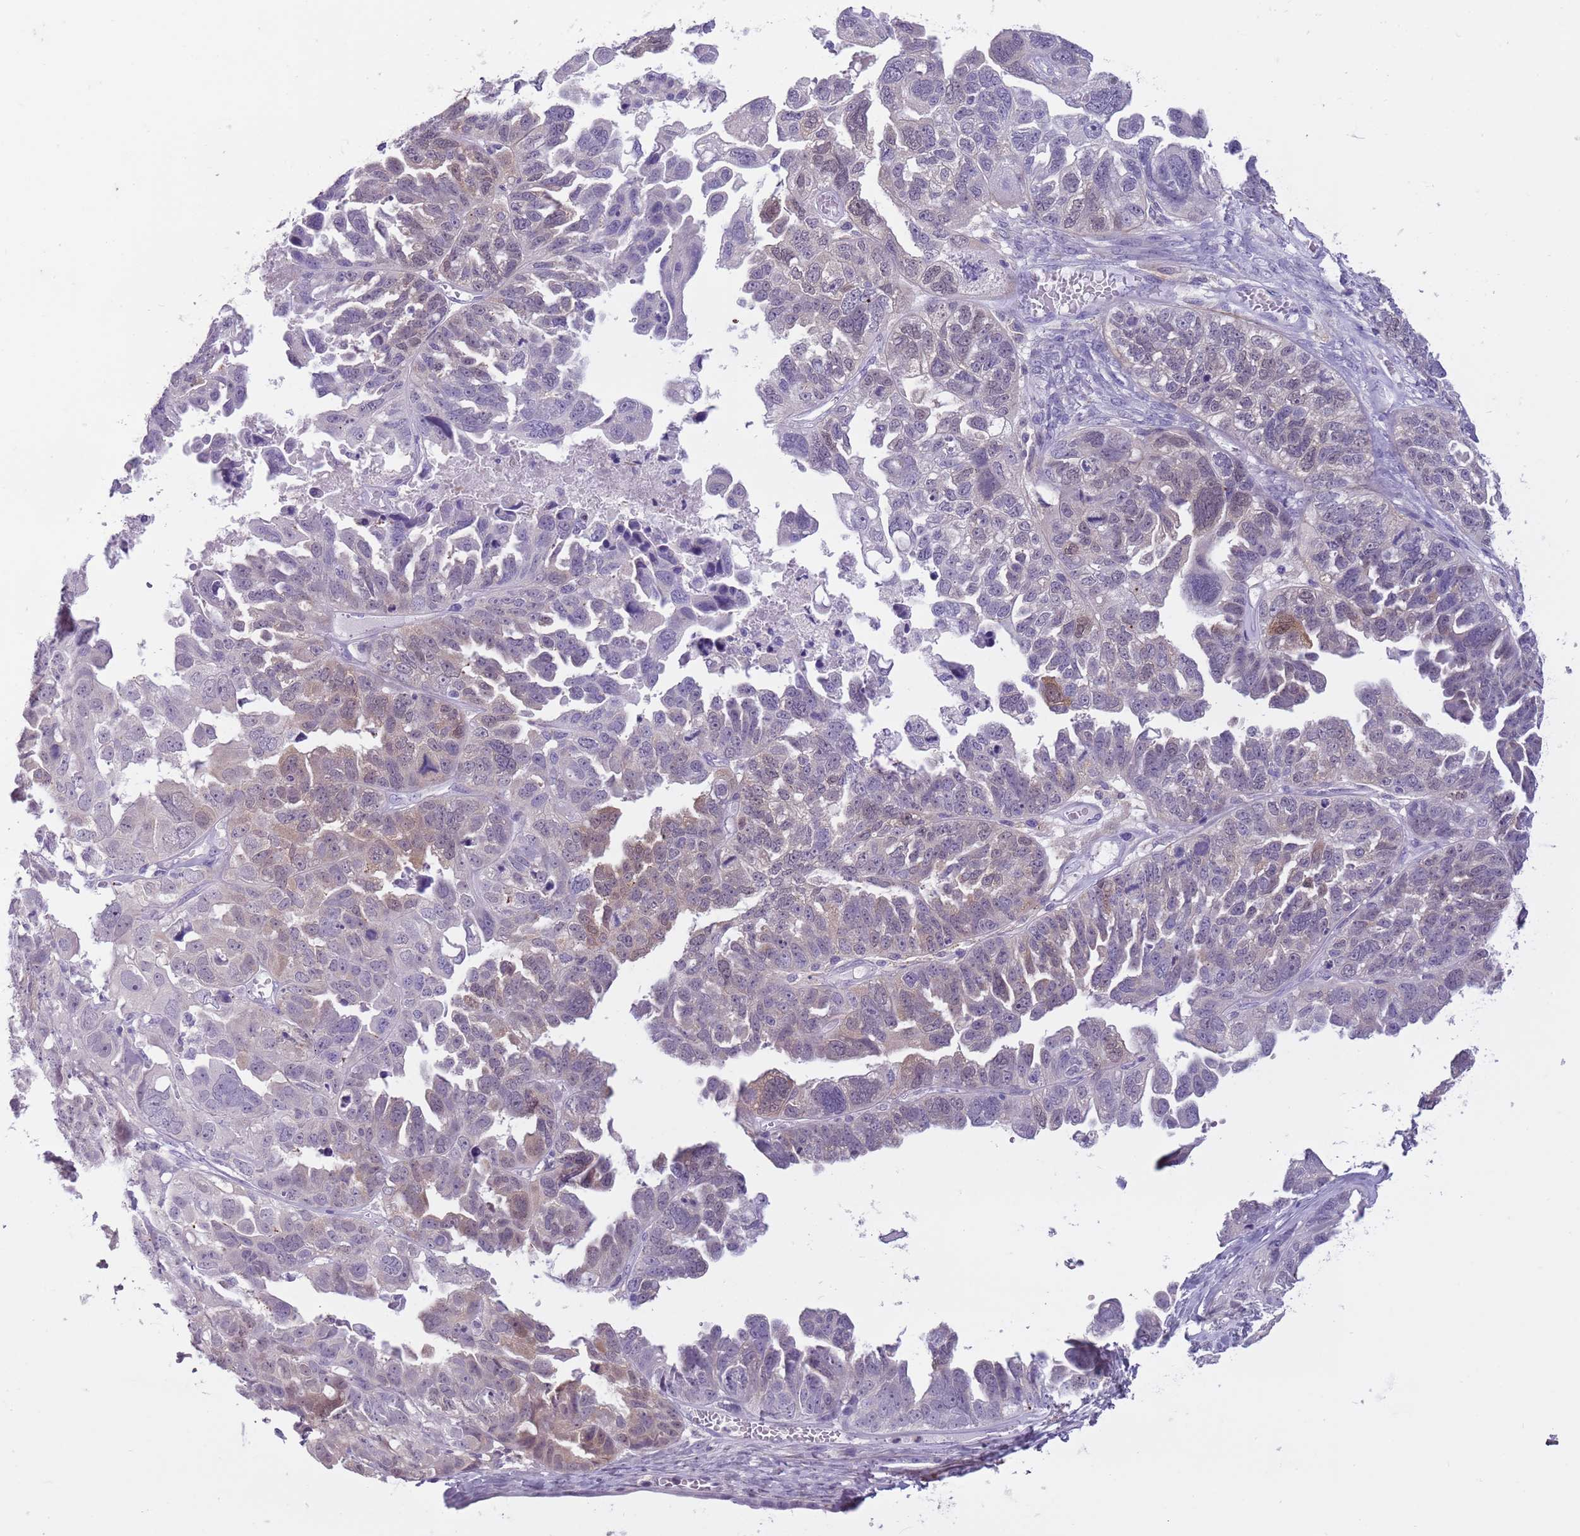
{"staining": {"intensity": "weak", "quantity": "<25%", "location": "cytoplasmic/membranous"}, "tissue": "ovarian cancer", "cell_type": "Tumor cells", "image_type": "cancer", "snomed": [{"axis": "morphology", "description": "Cystadenocarcinoma, serous, NOS"}, {"axis": "topography", "description": "Ovary"}], "caption": "Immunohistochemistry (IHC) of human serous cystadenocarcinoma (ovarian) exhibits no expression in tumor cells.", "gene": "PFKFB2", "patient": {"sex": "female", "age": 79}}